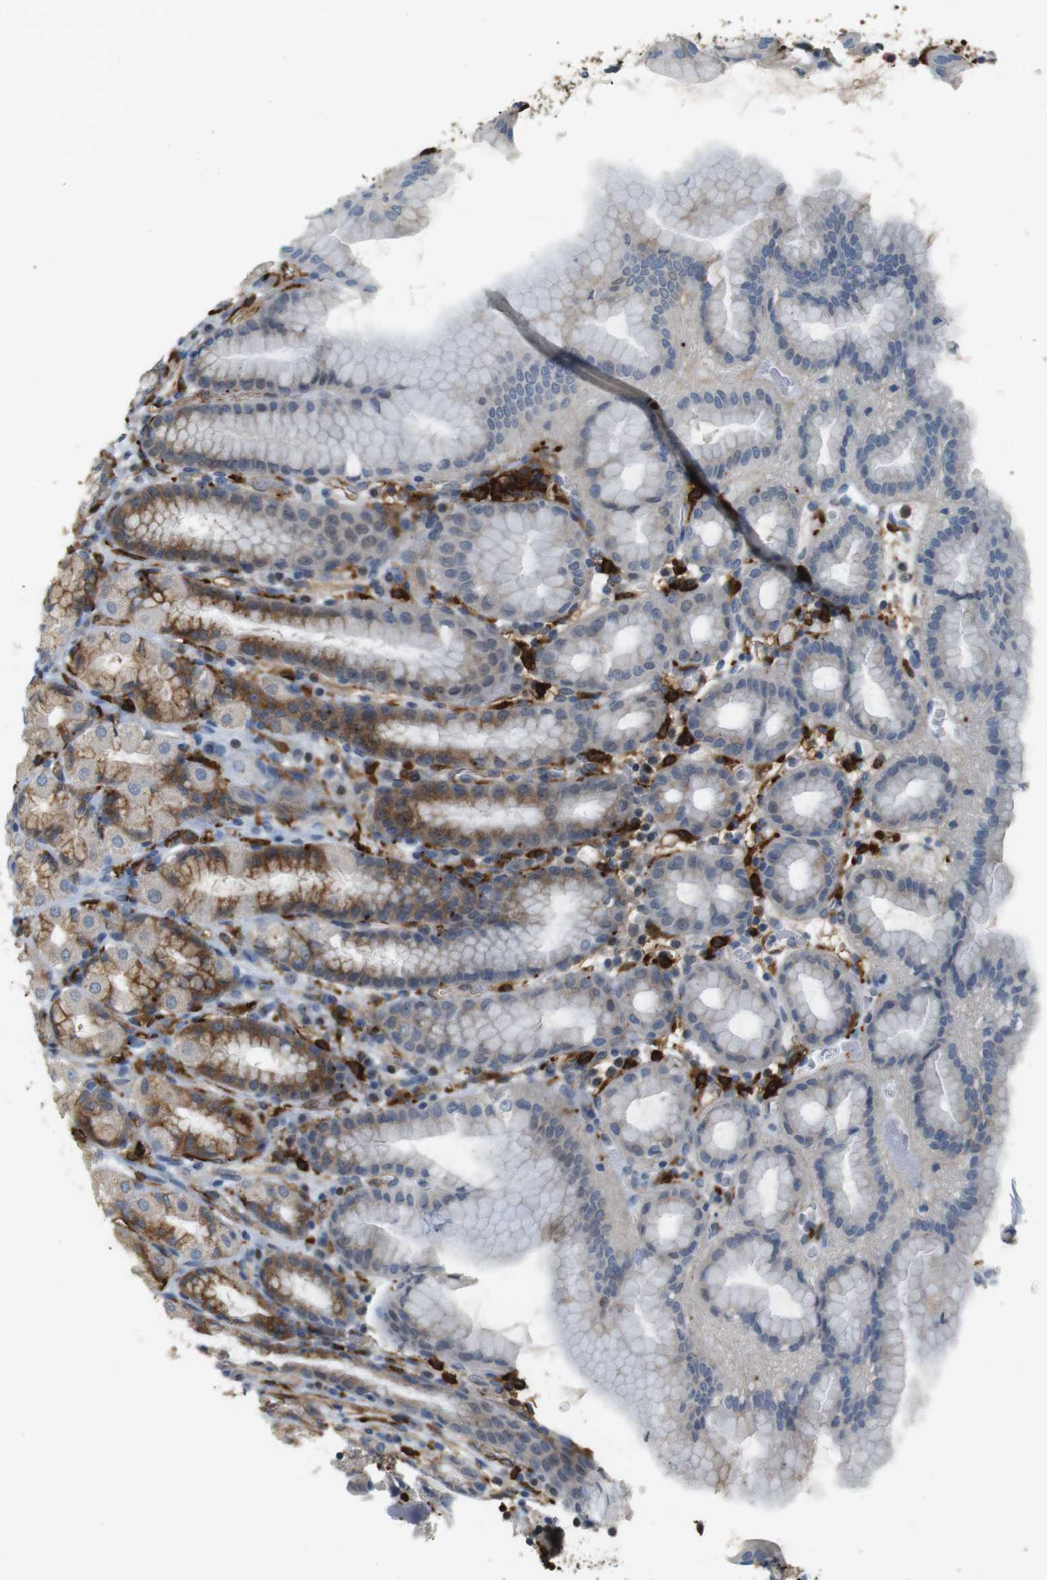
{"staining": {"intensity": "moderate", "quantity": "25%-75%", "location": "cytoplasmic/membranous"}, "tissue": "stomach", "cell_type": "Glandular cells", "image_type": "normal", "snomed": [{"axis": "morphology", "description": "Normal tissue, NOS"}, {"axis": "topography", "description": "Stomach, upper"}], "caption": "IHC micrograph of benign human stomach stained for a protein (brown), which exhibits medium levels of moderate cytoplasmic/membranous expression in approximately 25%-75% of glandular cells.", "gene": "HLA", "patient": {"sex": "male", "age": 68}}